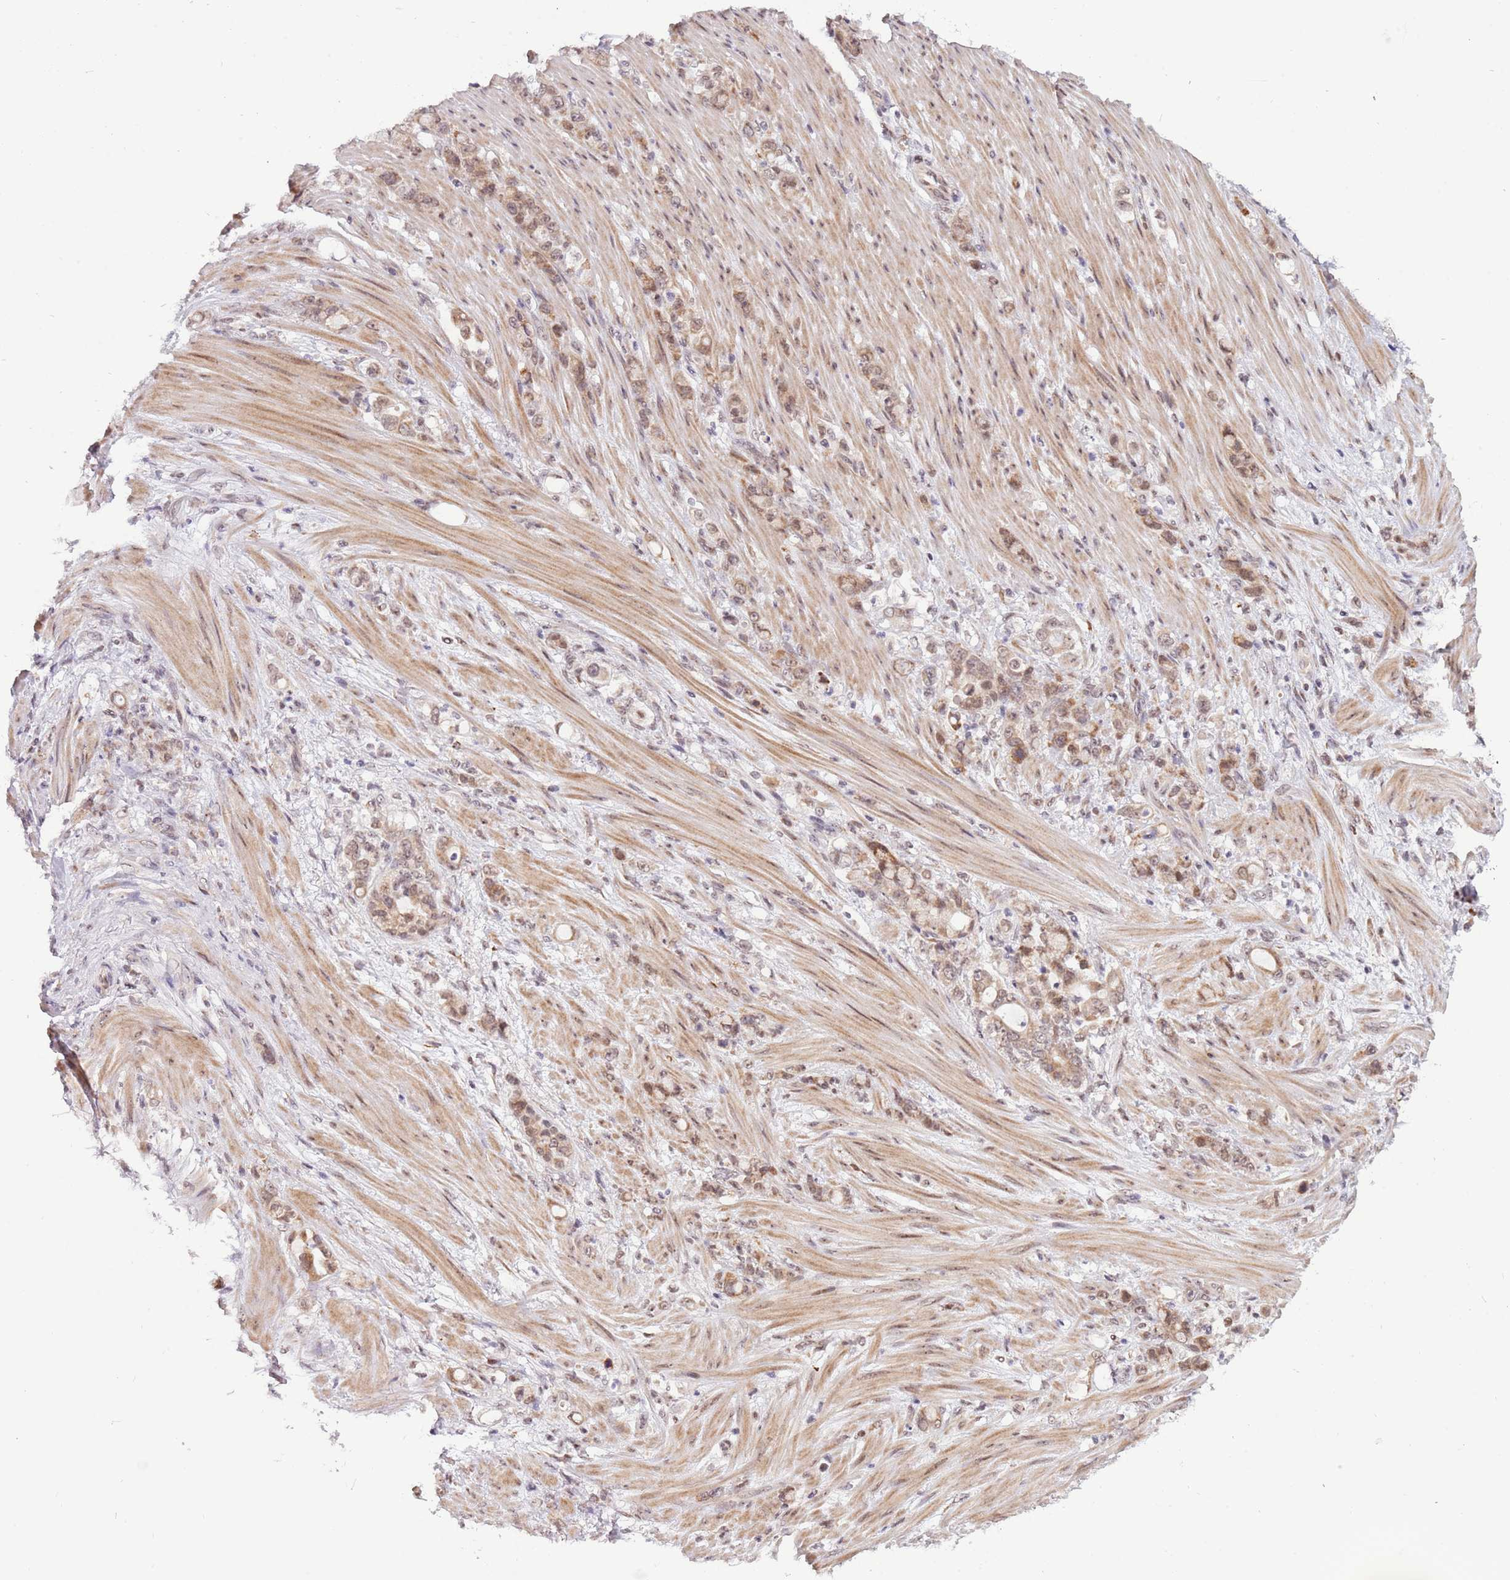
{"staining": {"intensity": "weak", "quantity": "25%-75%", "location": "cytoplasmic/membranous,nuclear"}, "tissue": "stomach cancer", "cell_type": "Tumor cells", "image_type": "cancer", "snomed": [{"axis": "morphology", "description": "Normal tissue, NOS"}, {"axis": "morphology", "description": "Adenocarcinoma, NOS"}, {"axis": "topography", "description": "Stomach"}], "caption": "Immunohistochemistry (IHC) of human stomach cancer (adenocarcinoma) exhibits low levels of weak cytoplasmic/membranous and nuclear positivity in about 25%-75% of tumor cells.", "gene": "BARD1", "patient": {"sex": "female", "age": 79}}